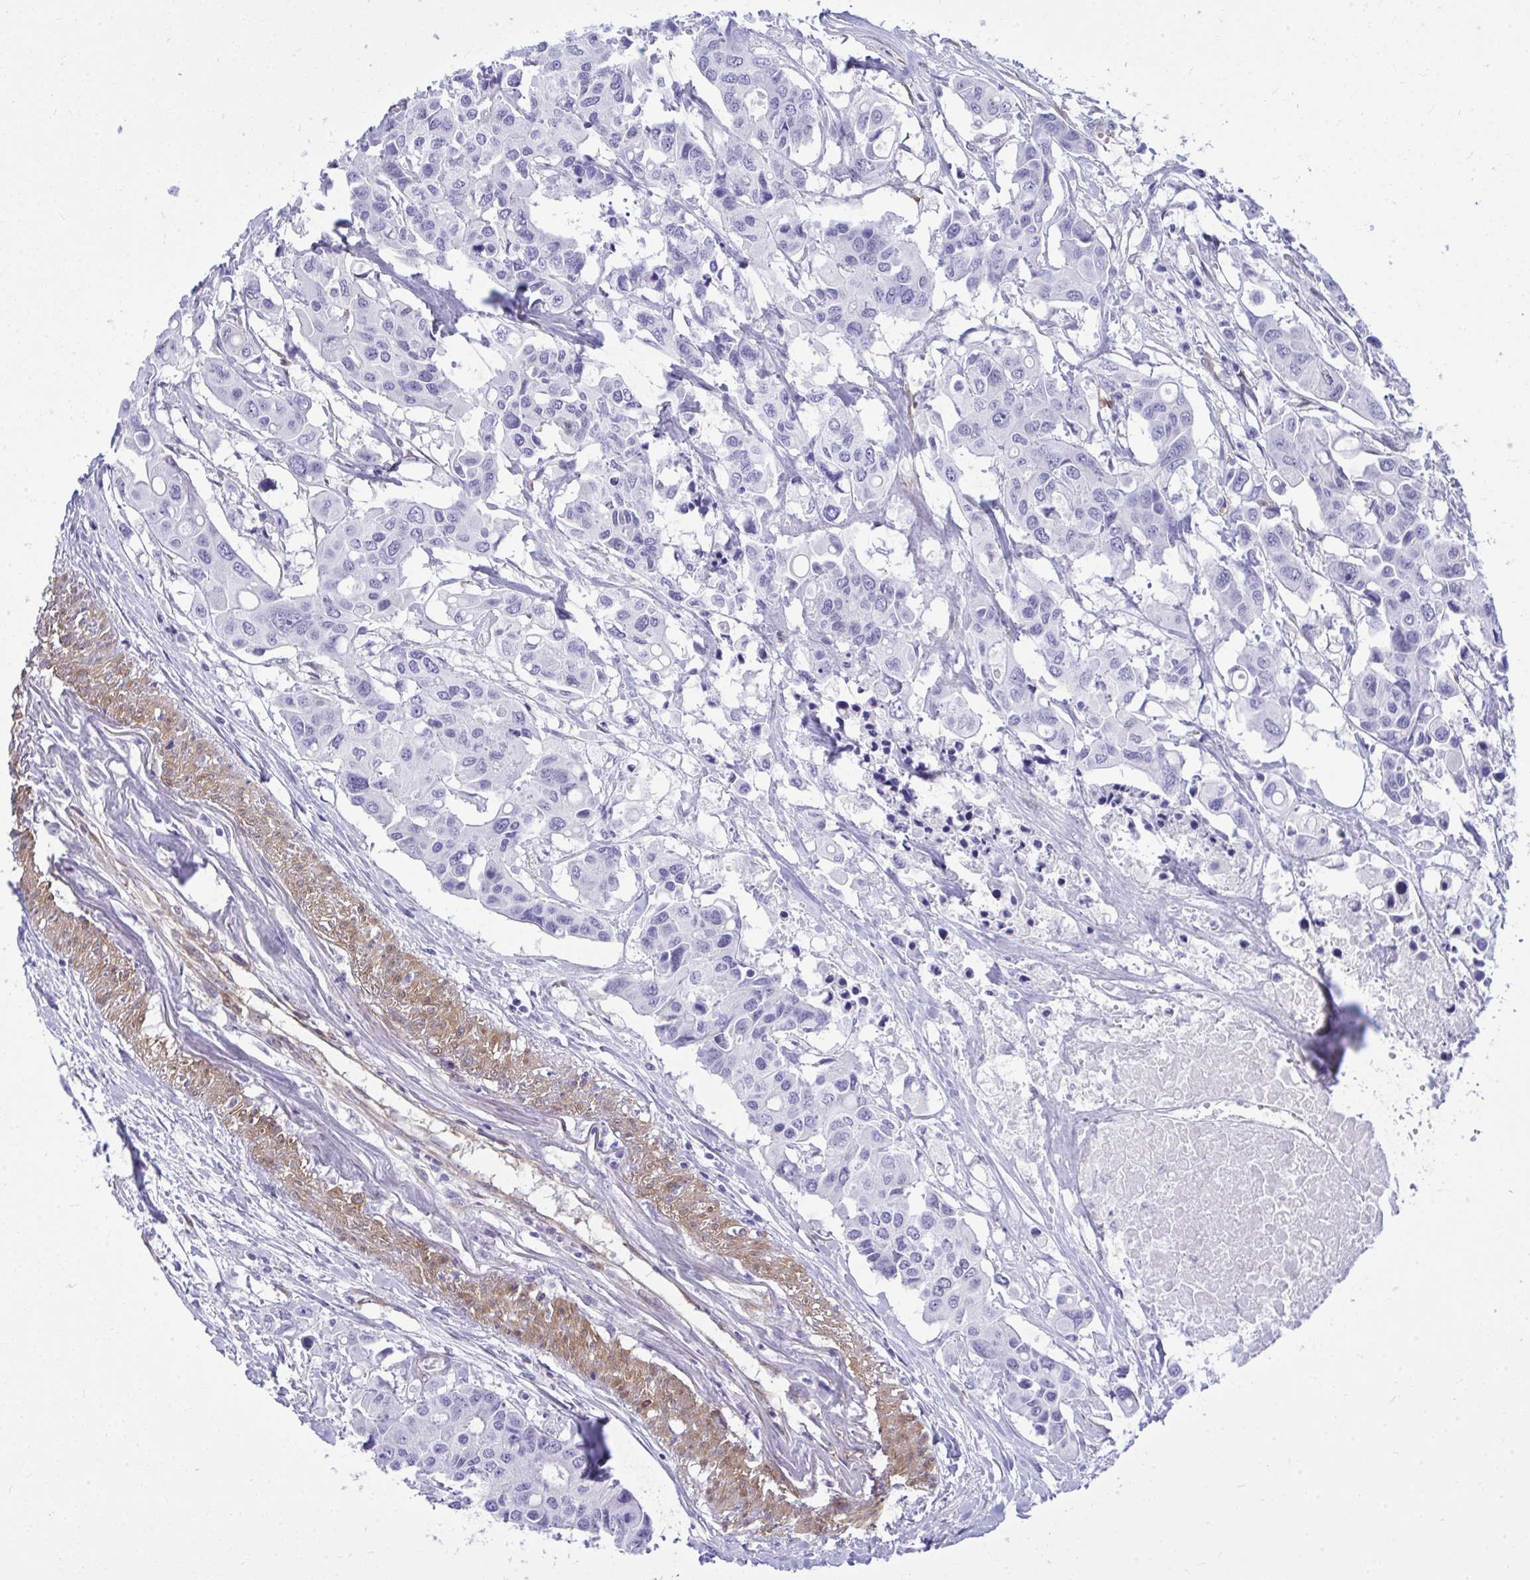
{"staining": {"intensity": "negative", "quantity": "none", "location": "none"}, "tissue": "colorectal cancer", "cell_type": "Tumor cells", "image_type": "cancer", "snomed": [{"axis": "morphology", "description": "Adenocarcinoma, NOS"}, {"axis": "topography", "description": "Colon"}], "caption": "The histopathology image demonstrates no staining of tumor cells in colorectal cancer.", "gene": "LIMS2", "patient": {"sex": "male", "age": 77}}